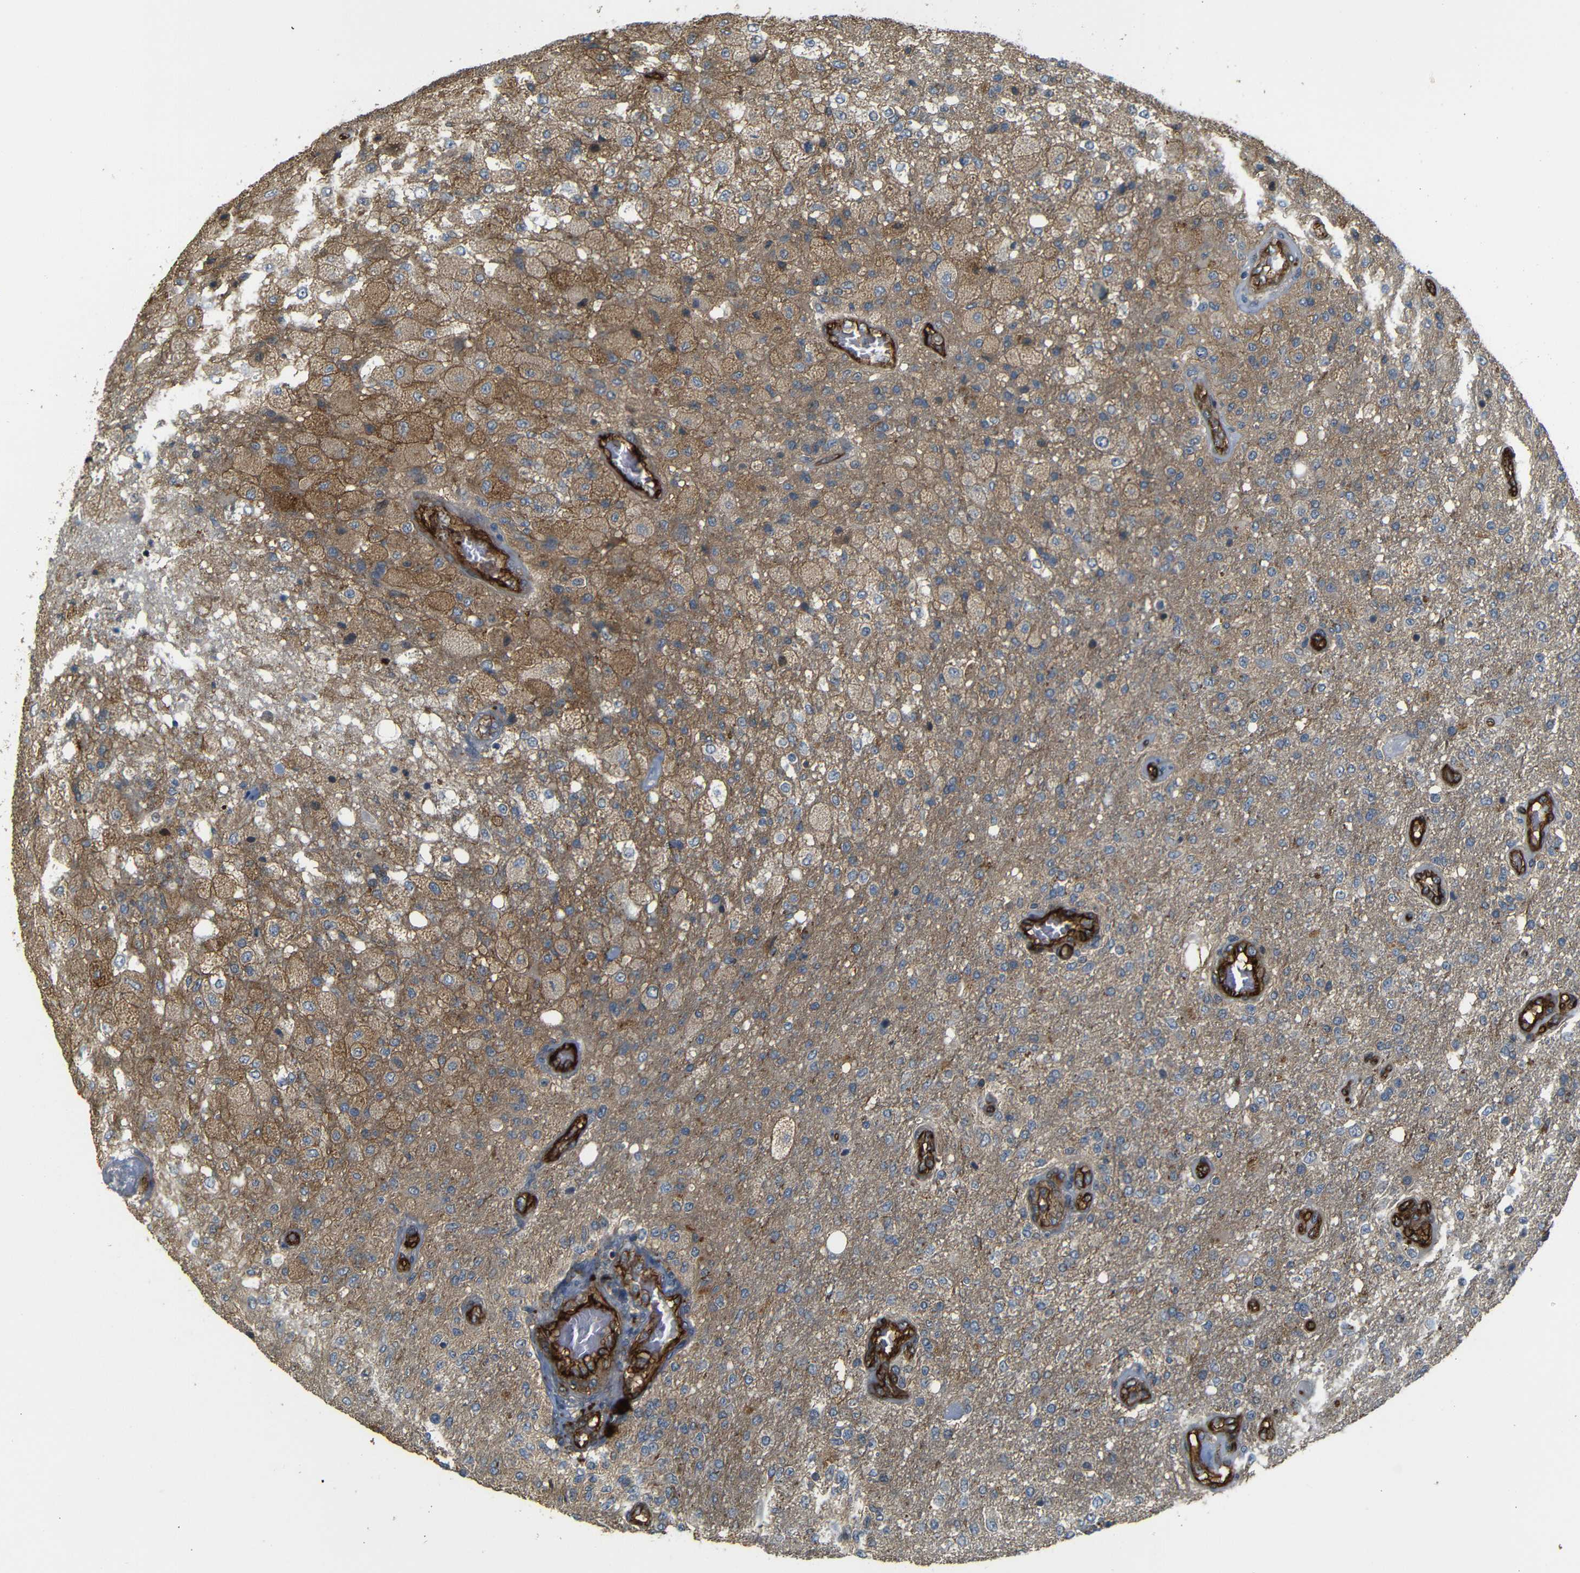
{"staining": {"intensity": "moderate", "quantity": "25%-75%", "location": "cytoplasmic/membranous"}, "tissue": "glioma", "cell_type": "Tumor cells", "image_type": "cancer", "snomed": [{"axis": "morphology", "description": "Normal tissue, NOS"}, {"axis": "morphology", "description": "Glioma, malignant, High grade"}, {"axis": "topography", "description": "Cerebral cortex"}], "caption": "Immunohistochemistry (IHC) photomicrograph of neoplastic tissue: human high-grade glioma (malignant) stained using immunohistochemistry (IHC) reveals medium levels of moderate protein expression localized specifically in the cytoplasmic/membranous of tumor cells, appearing as a cytoplasmic/membranous brown color.", "gene": "RELL1", "patient": {"sex": "male", "age": 77}}